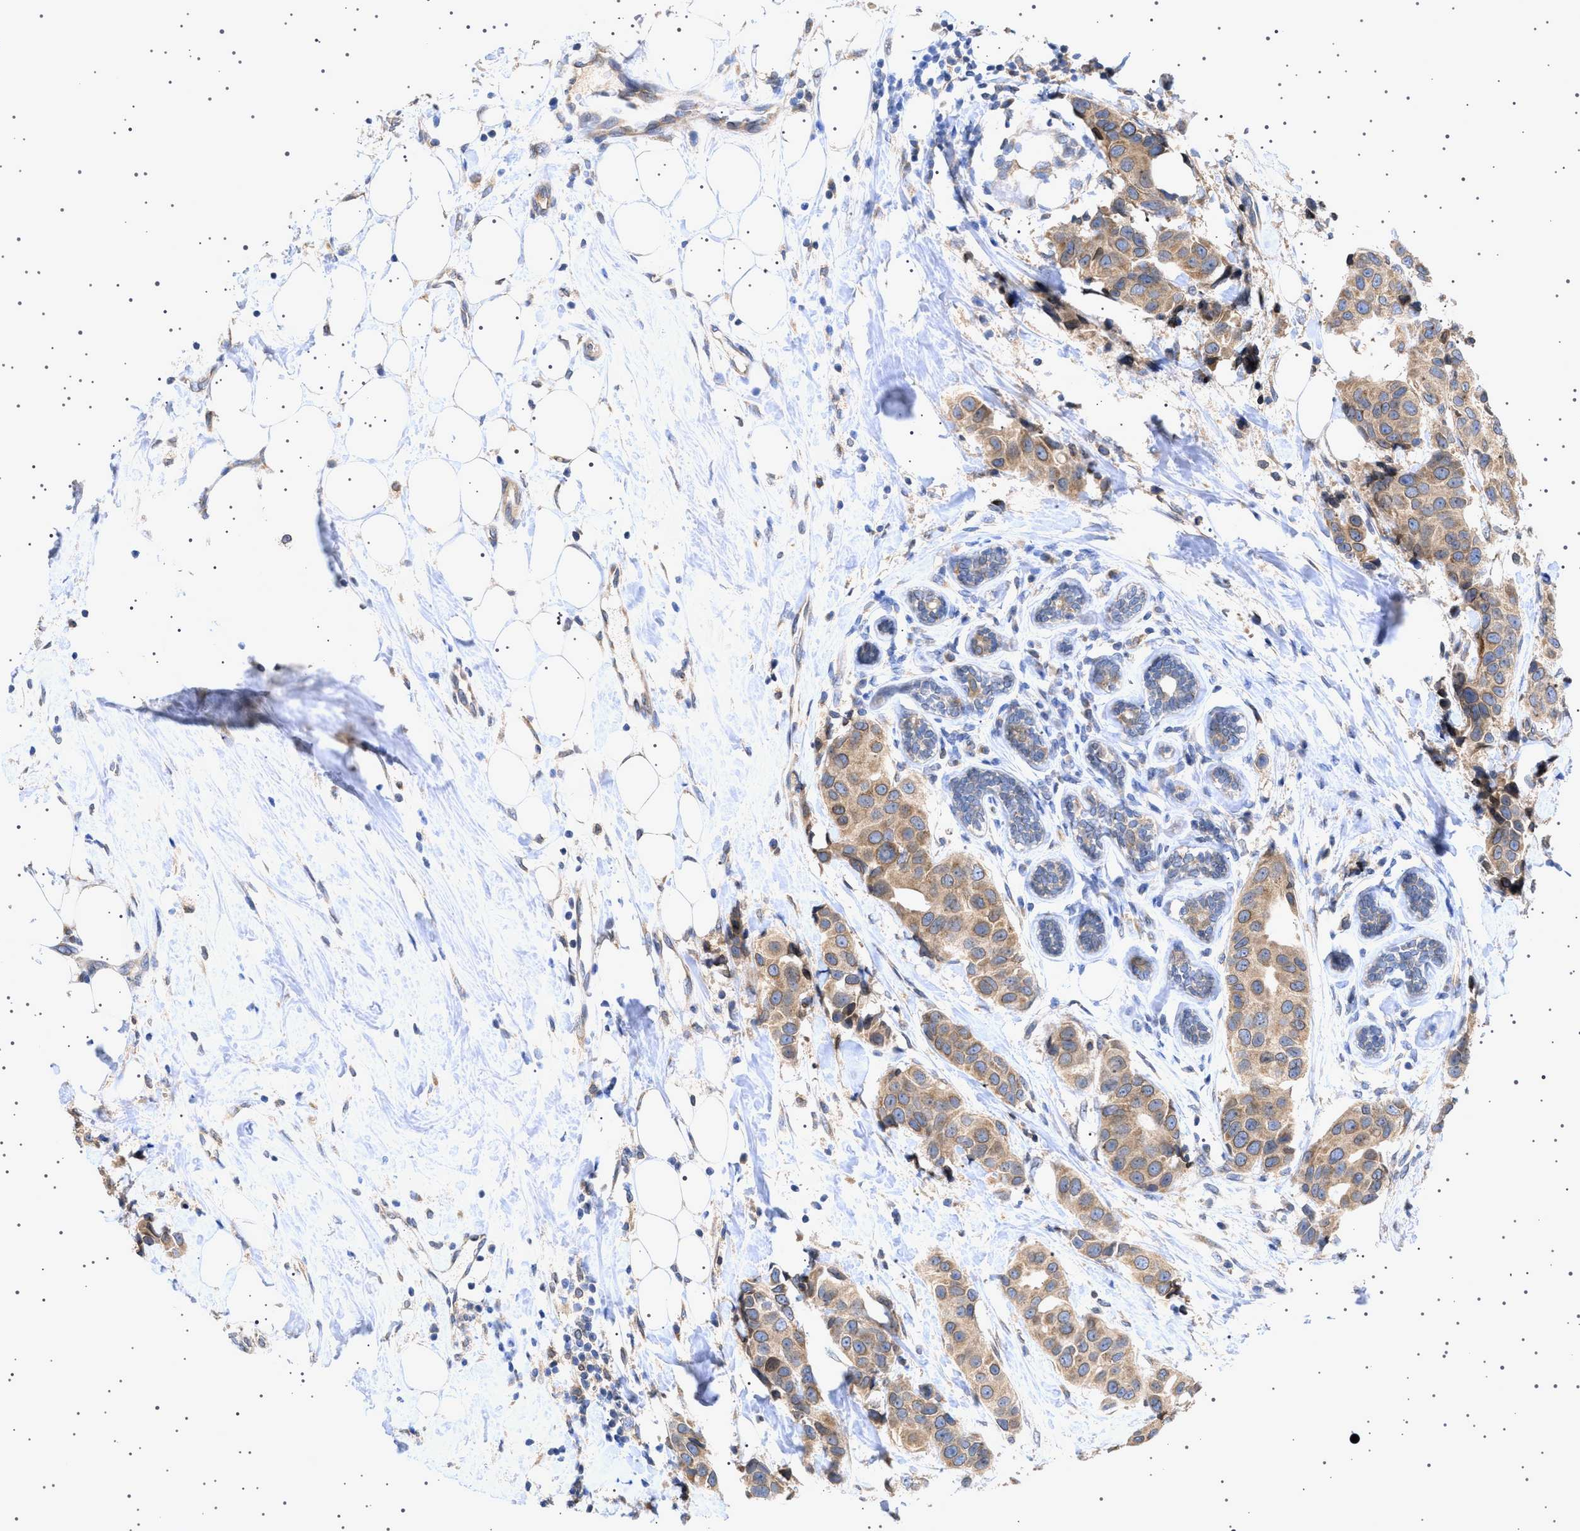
{"staining": {"intensity": "moderate", "quantity": ">75%", "location": "cytoplasmic/membranous,nuclear"}, "tissue": "breast cancer", "cell_type": "Tumor cells", "image_type": "cancer", "snomed": [{"axis": "morphology", "description": "Normal tissue, NOS"}, {"axis": "morphology", "description": "Duct carcinoma"}, {"axis": "topography", "description": "Breast"}], "caption": "Protein expression analysis of breast cancer reveals moderate cytoplasmic/membranous and nuclear staining in approximately >75% of tumor cells. The staining was performed using DAB to visualize the protein expression in brown, while the nuclei were stained in blue with hematoxylin (Magnification: 20x).", "gene": "NUP93", "patient": {"sex": "female", "age": 39}}